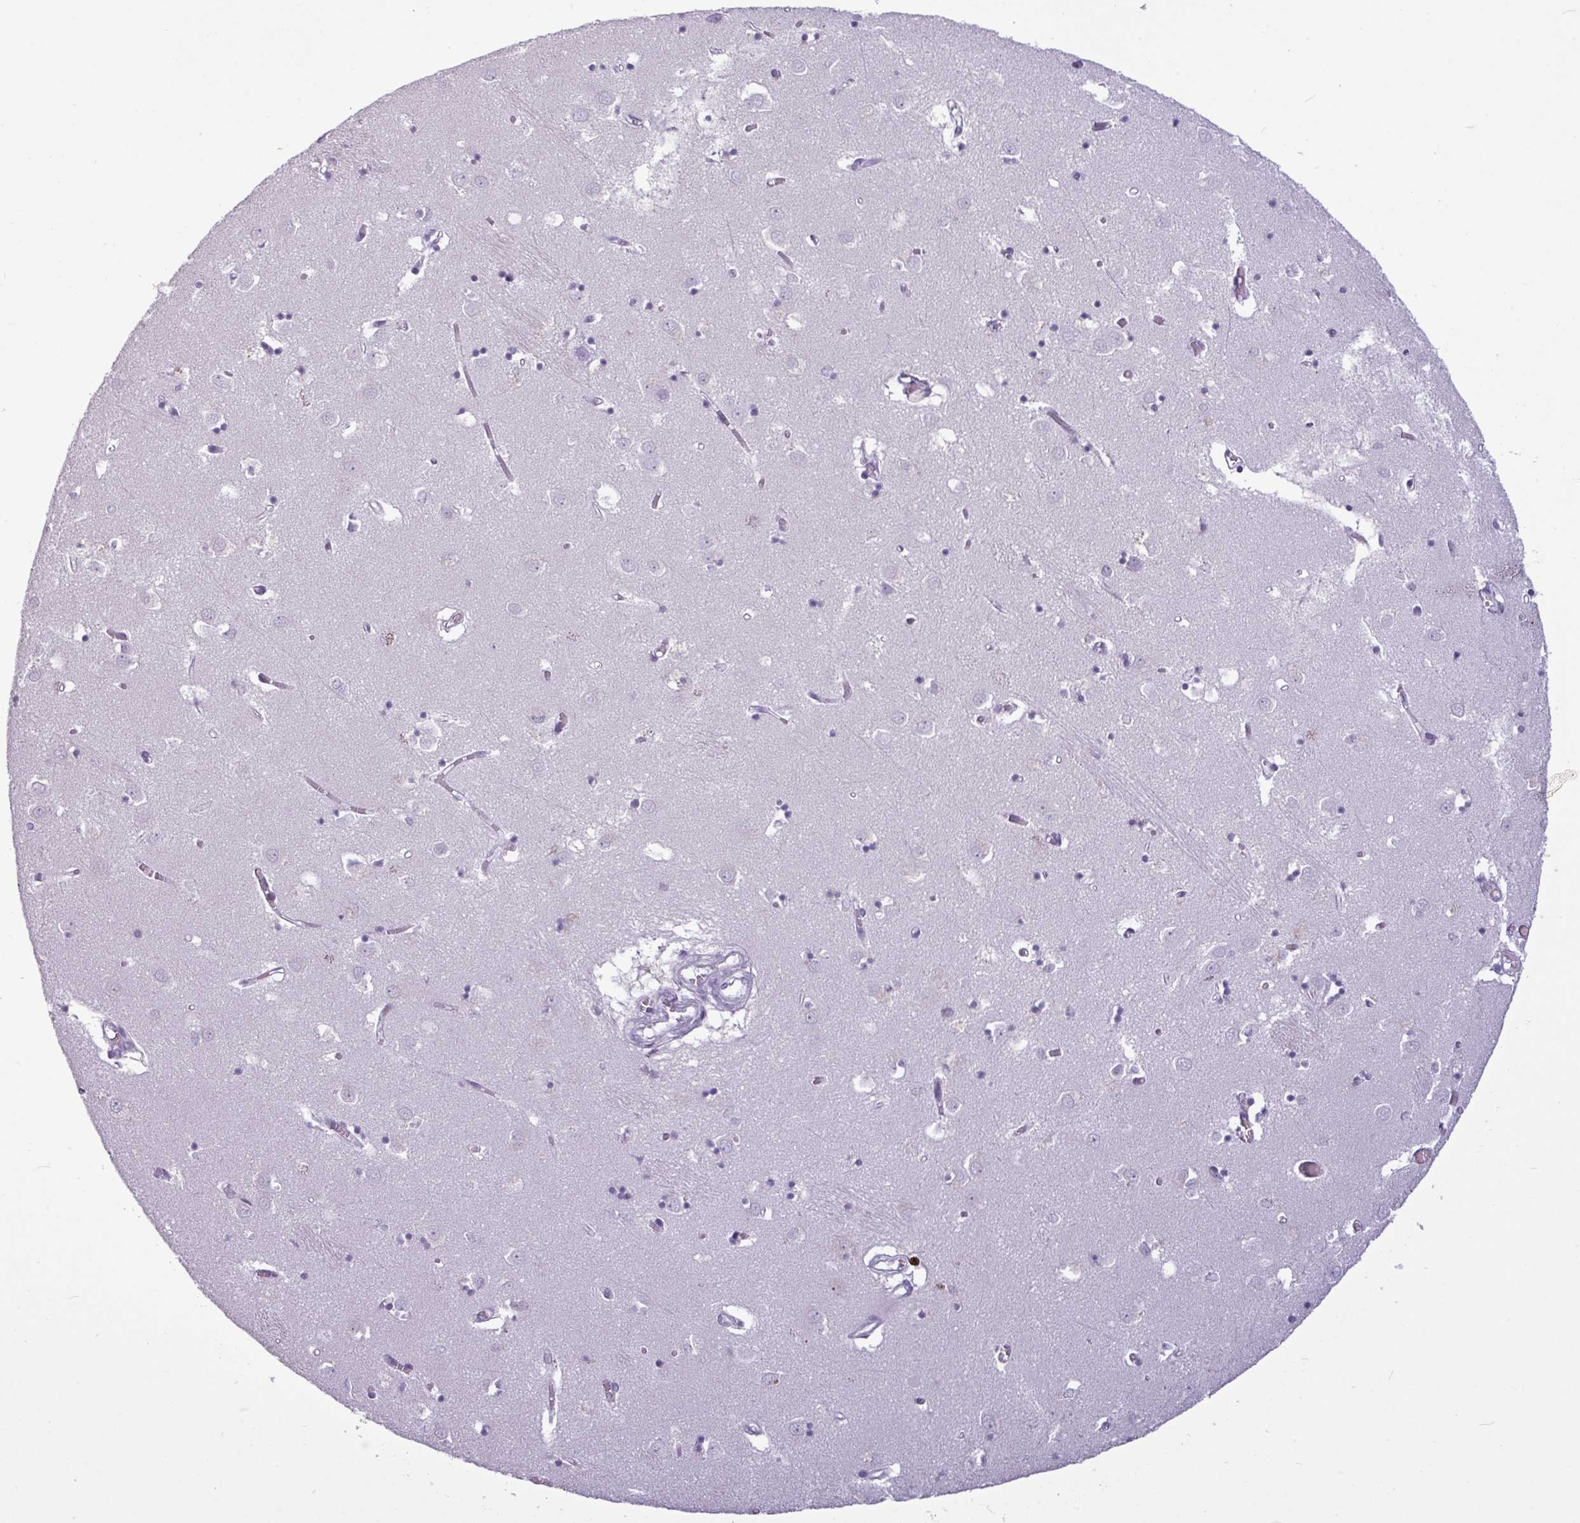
{"staining": {"intensity": "negative", "quantity": "none", "location": "none"}, "tissue": "caudate", "cell_type": "Glial cells", "image_type": "normal", "snomed": [{"axis": "morphology", "description": "Normal tissue, NOS"}, {"axis": "topography", "description": "Lateral ventricle wall"}], "caption": "Immunohistochemistry image of benign caudate stained for a protein (brown), which exhibits no positivity in glial cells.", "gene": "AMY2A", "patient": {"sex": "male", "age": 70}}